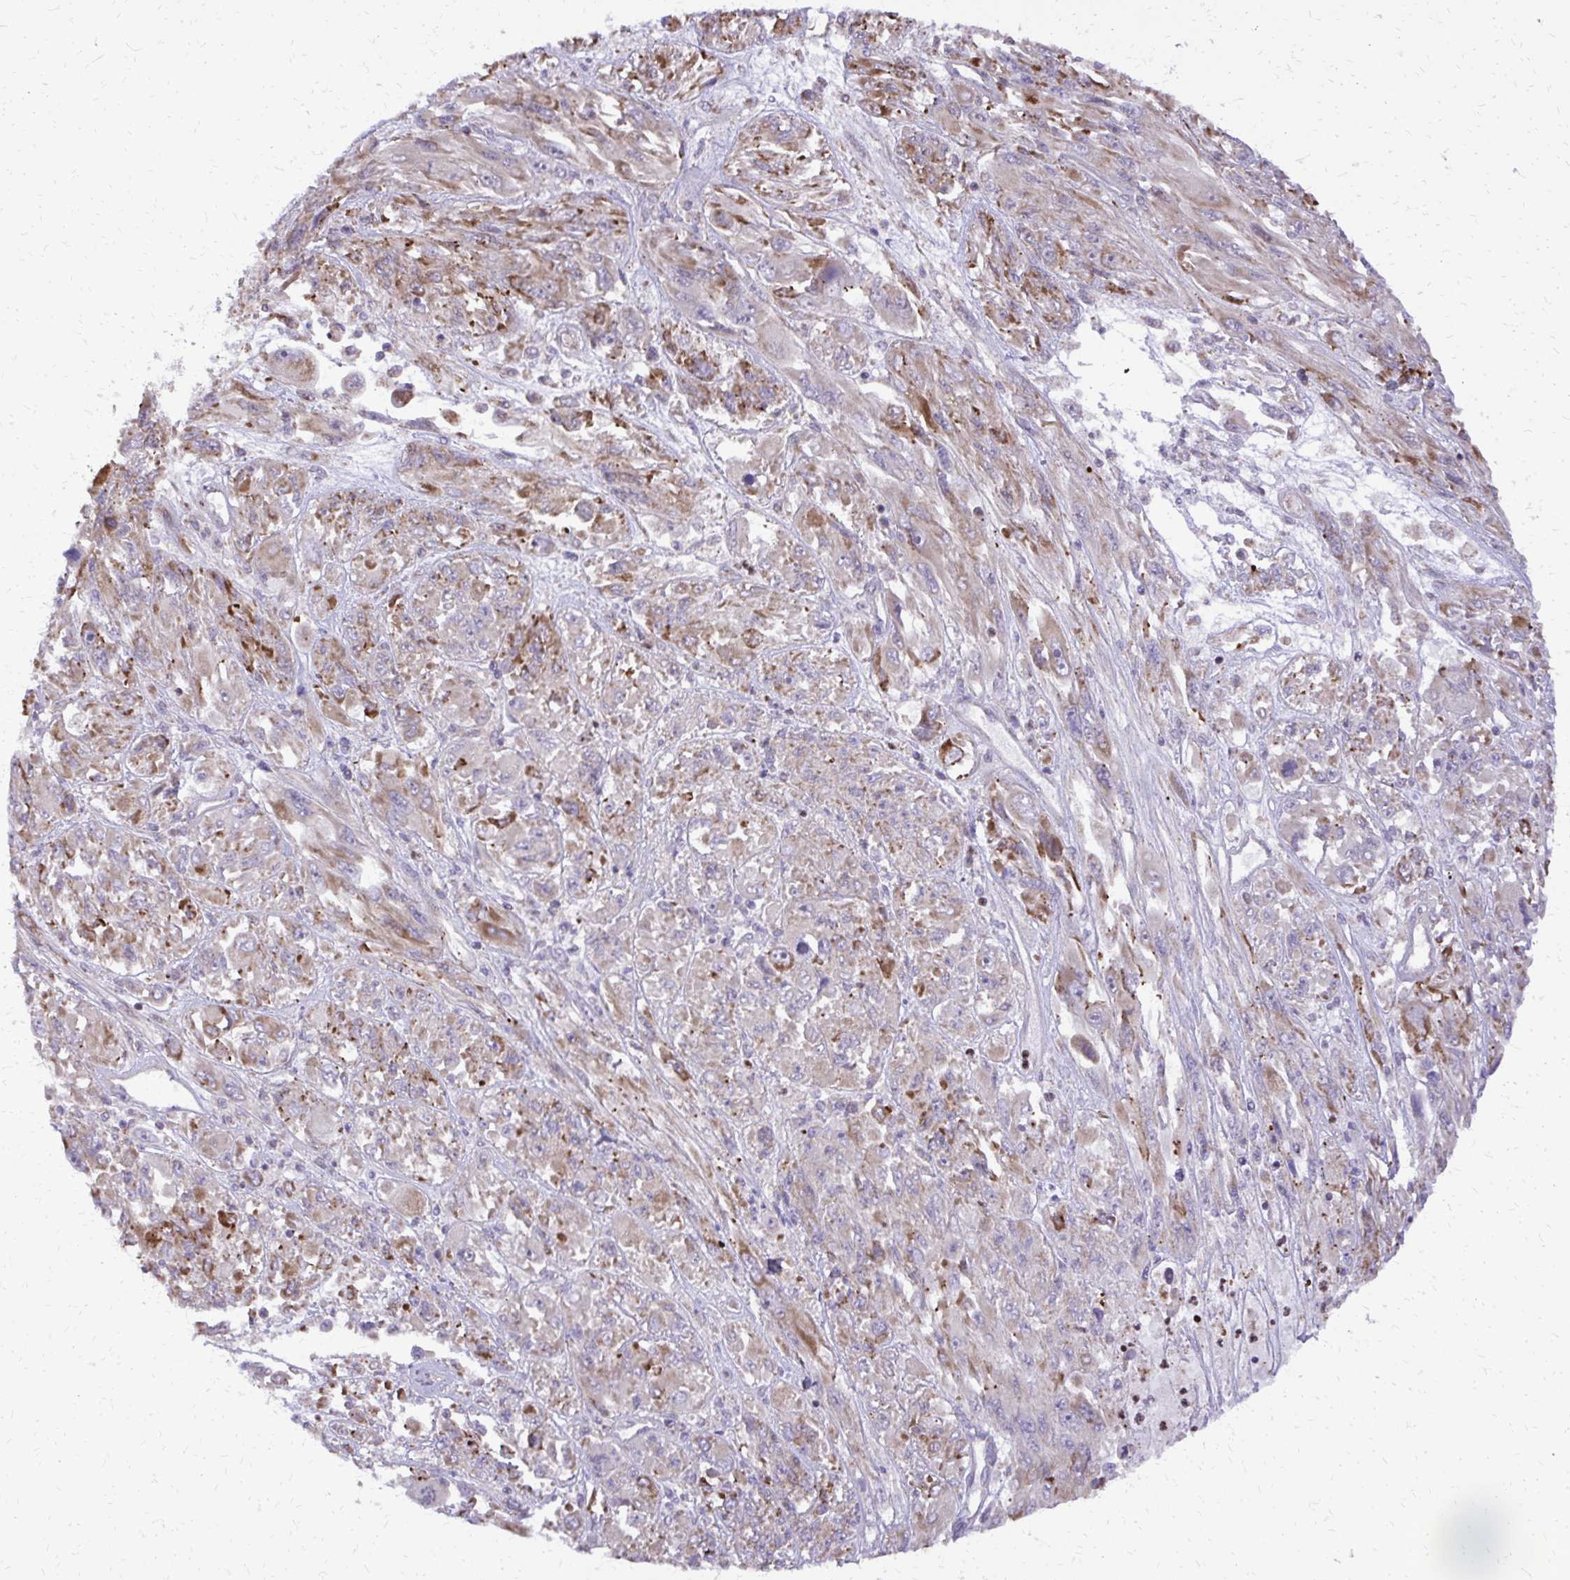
{"staining": {"intensity": "weak", "quantity": "25%-75%", "location": "cytoplasmic/membranous"}, "tissue": "melanoma", "cell_type": "Tumor cells", "image_type": "cancer", "snomed": [{"axis": "morphology", "description": "Malignant melanoma, NOS"}, {"axis": "topography", "description": "Skin"}], "caption": "There is low levels of weak cytoplasmic/membranous positivity in tumor cells of melanoma, as demonstrated by immunohistochemical staining (brown color).", "gene": "ABCC3", "patient": {"sex": "female", "age": 91}}